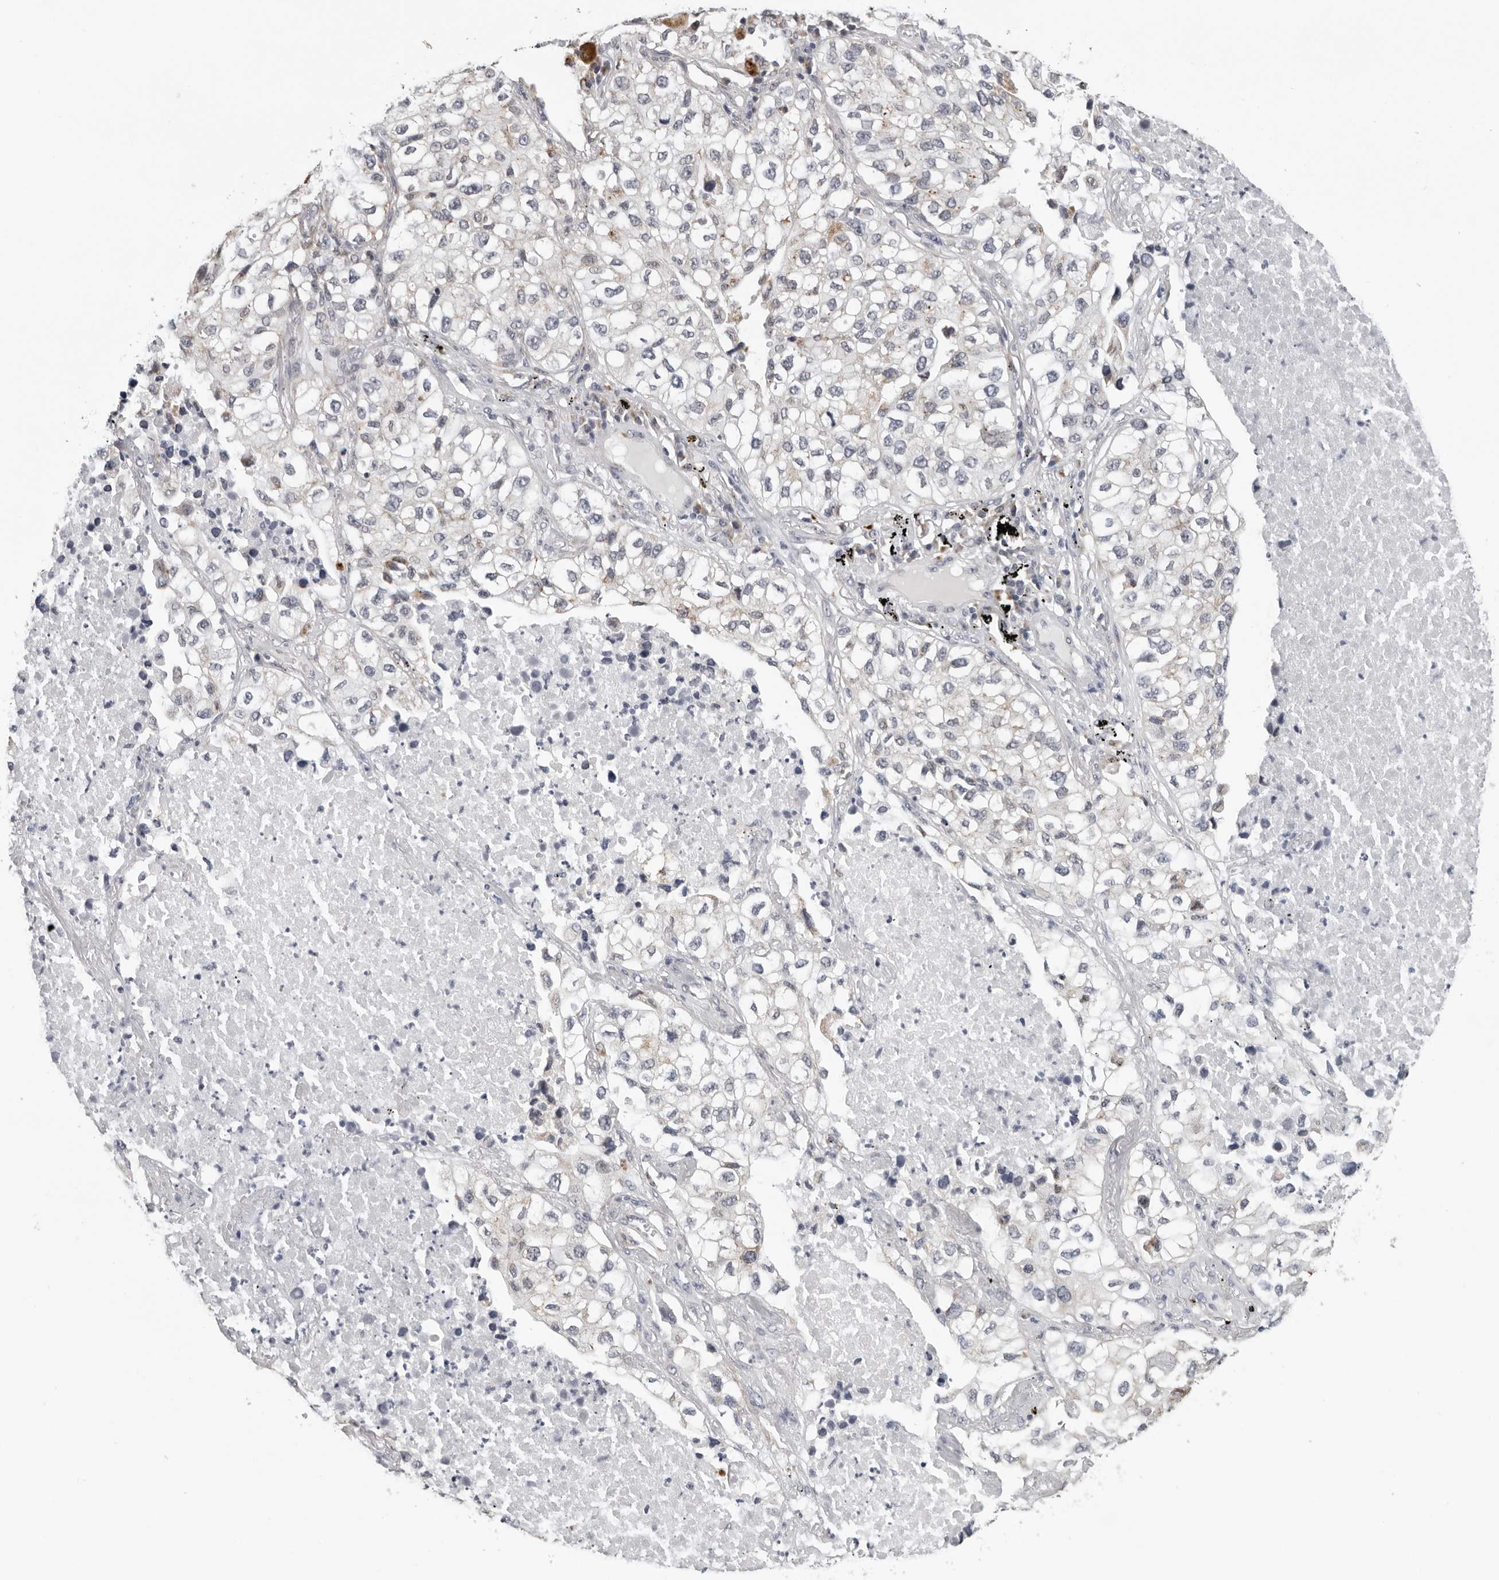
{"staining": {"intensity": "negative", "quantity": "none", "location": "none"}, "tissue": "lung cancer", "cell_type": "Tumor cells", "image_type": "cancer", "snomed": [{"axis": "morphology", "description": "Adenocarcinoma, NOS"}, {"axis": "topography", "description": "Lung"}], "caption": "Photomicrograph shows no significant protein positivity in tumor cells of lung cancer (adenocarcinoma). (Immunohistochemistry, brightfield microscopy, high magnification).", "gene": "CPT2", "patient": {"sex": "male", "age": 63}}